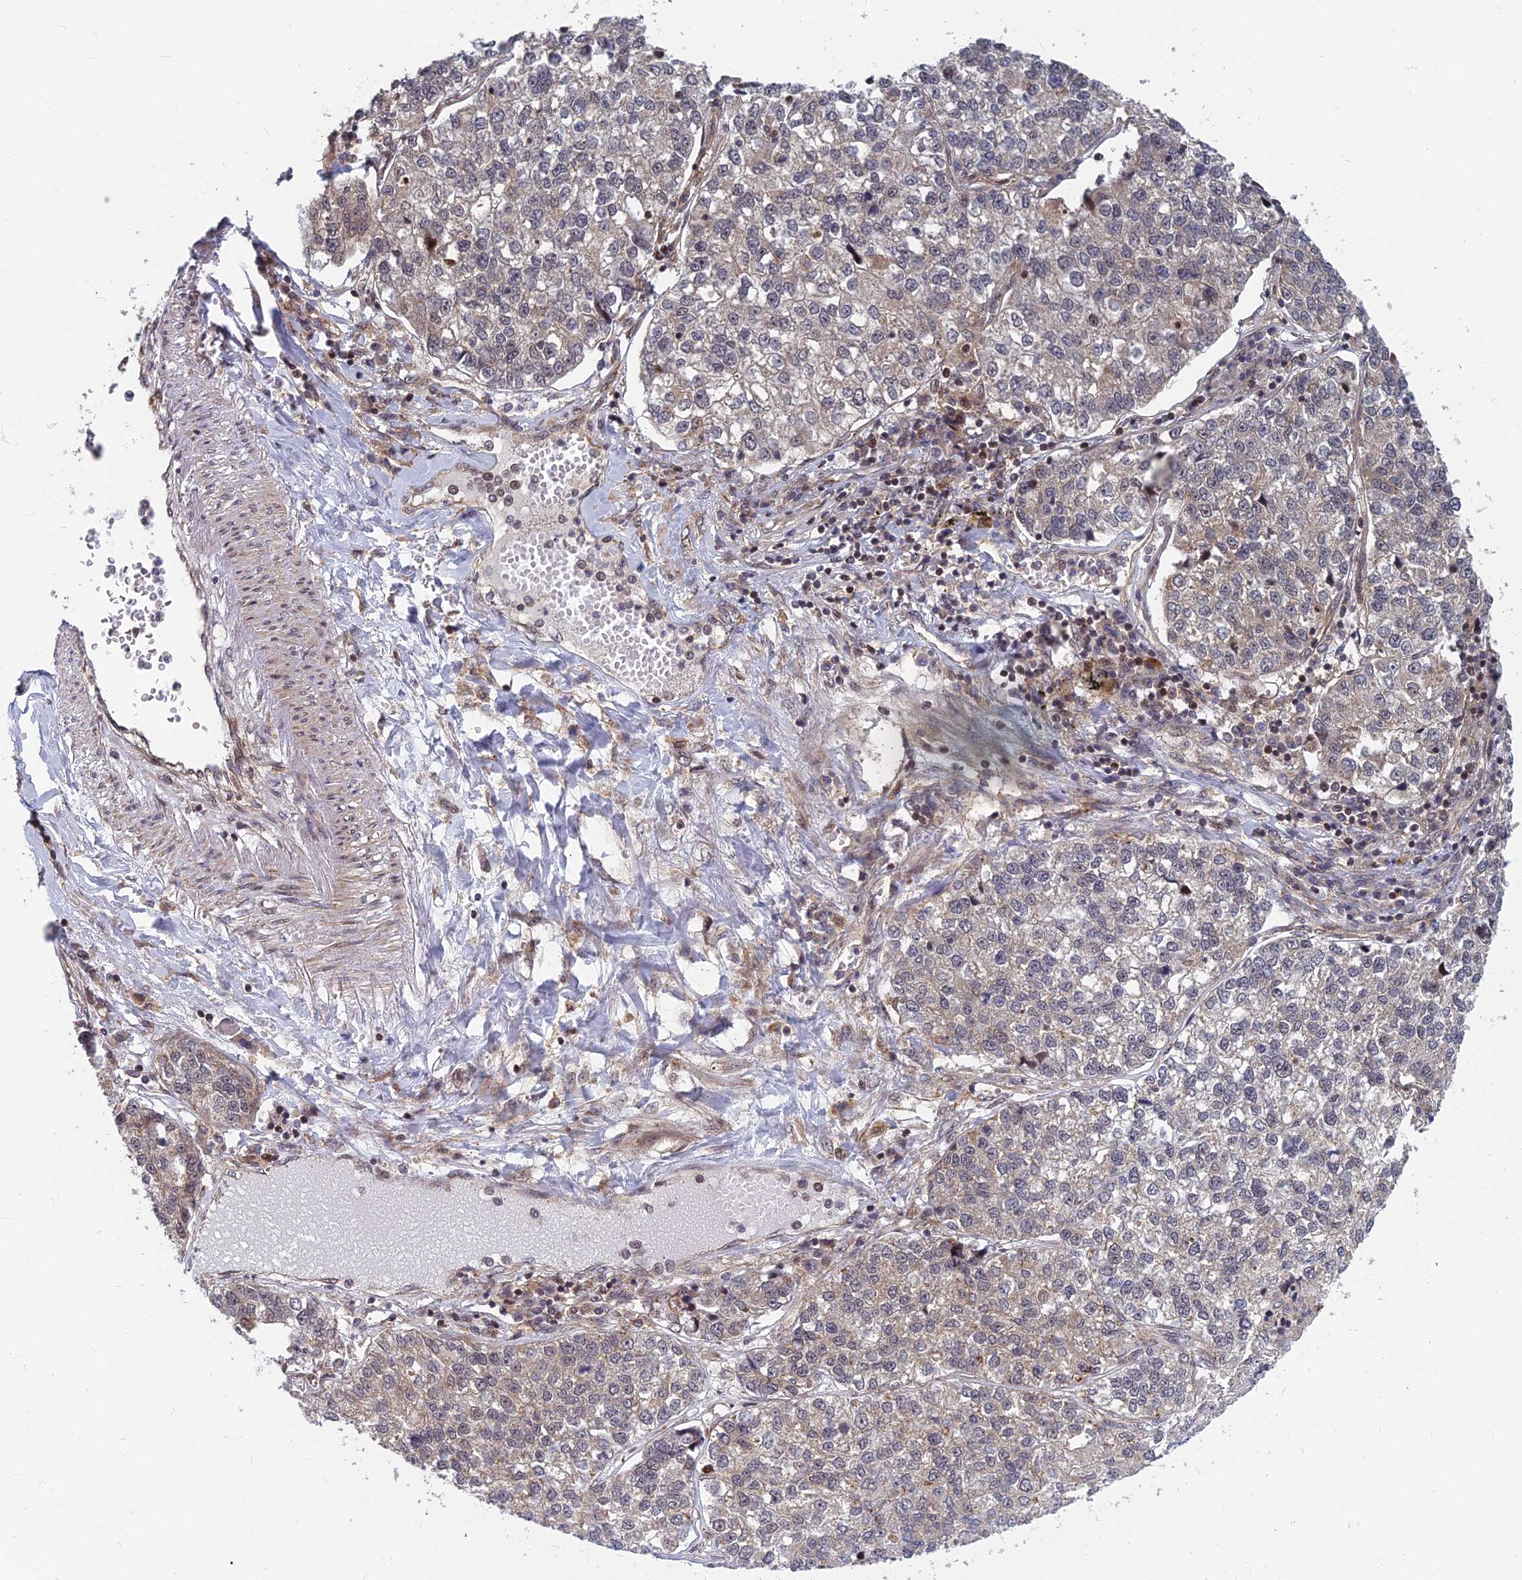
{"staining": {"intensity": "weak", "quantity": "25%-75%", "location": "cytoplasmic/membranous"}, "tissue": "lung cancer", "cell_type": "Tumor cells", "image_type": "cancer", "snomed": [{"axis": "morphology", "description": "Adenocarcinoma, NOS"}, {"axis": "topography", "description": "Lung"}], "caption": "Protein staining demonstrates weak cytoplasmic/membranous expression in about 25%-75% of tumor cells in lung adenocarcinoma. (DAB IHC with brightfield microscopy, high magnification).", "gene": "COMMD2", "patient": {"sex": "male", "age": 49}}